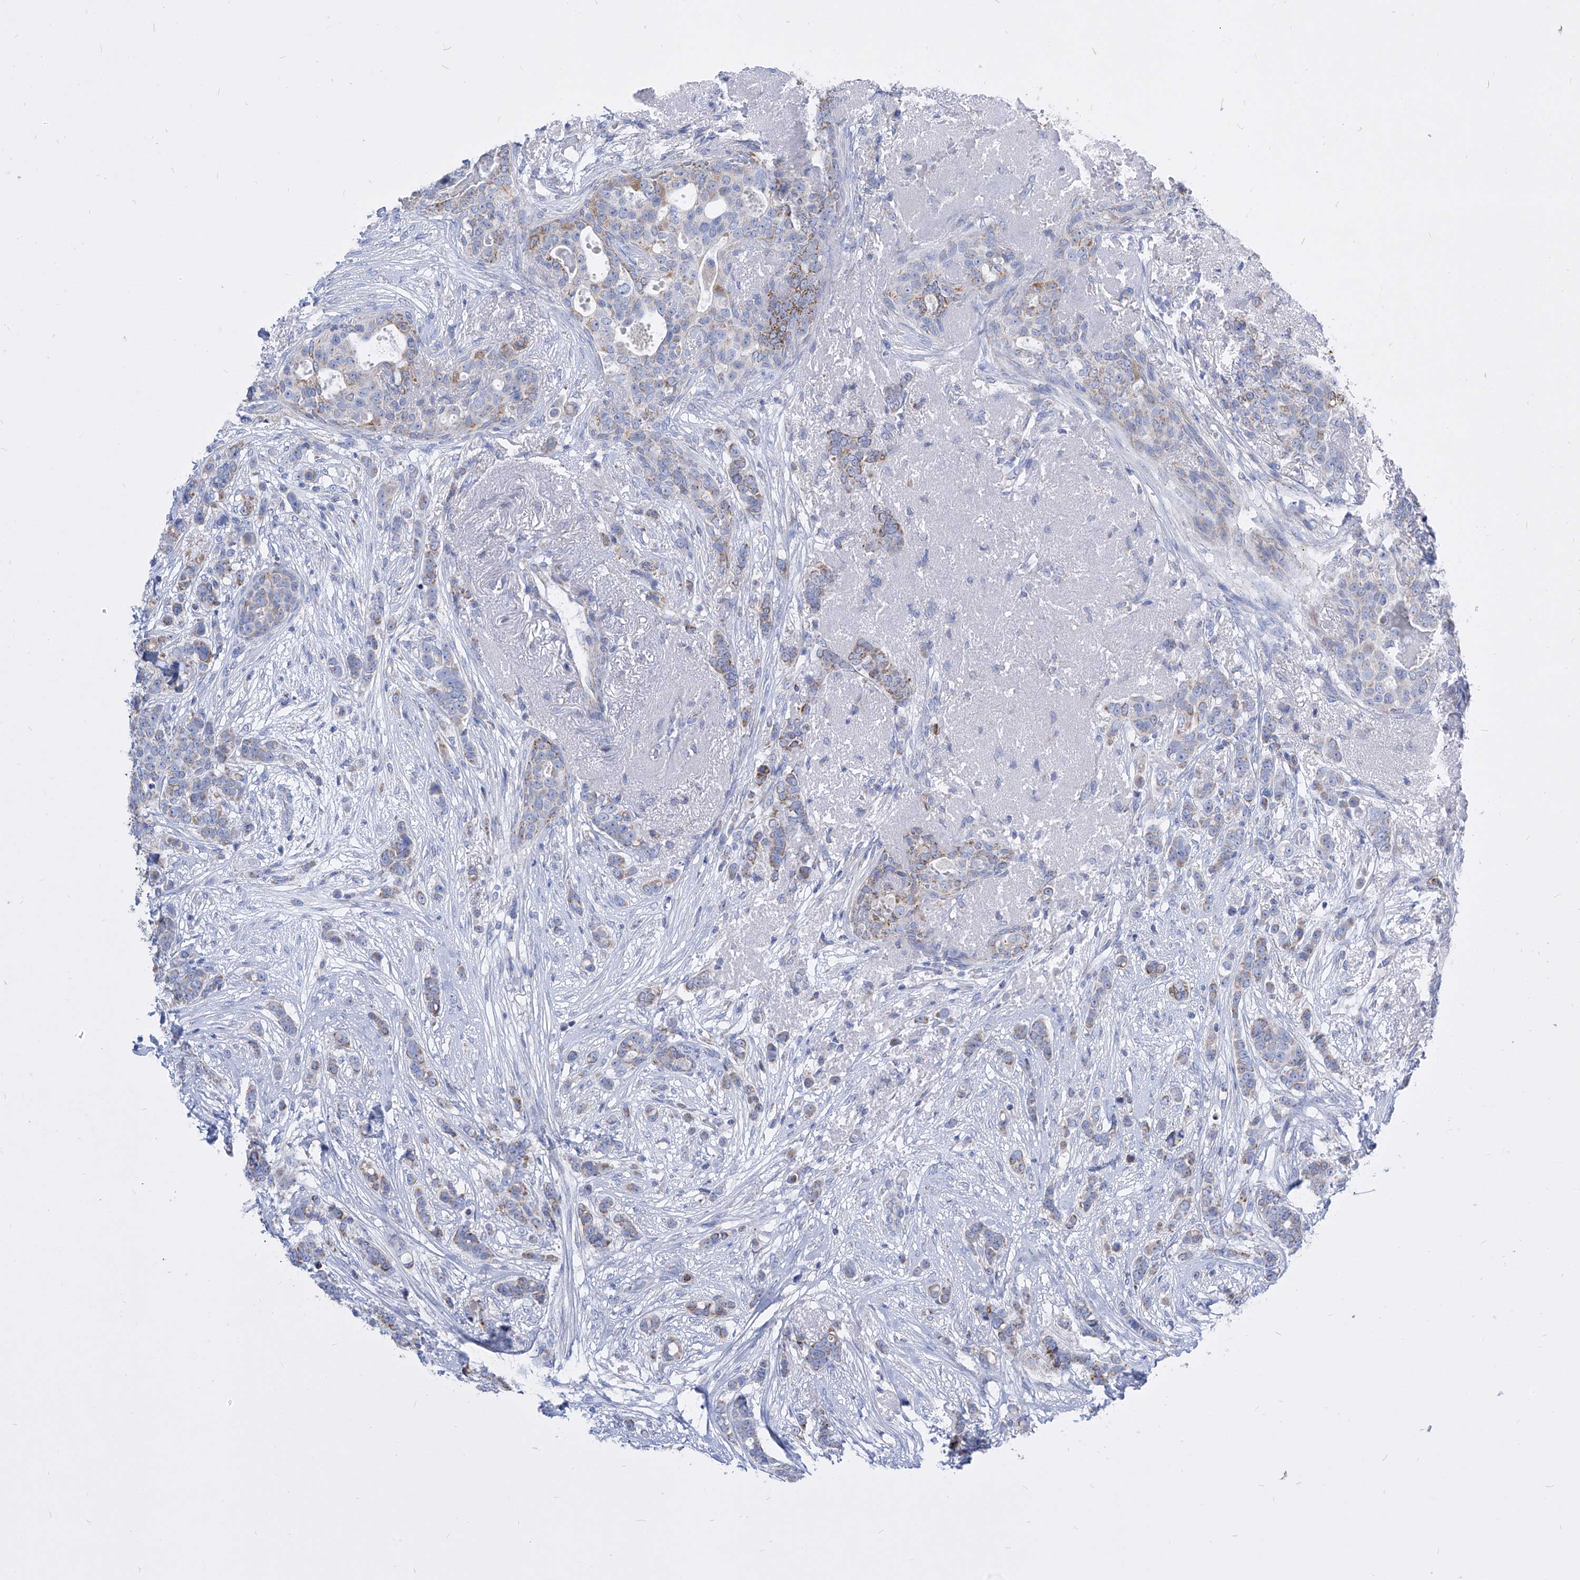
{"staining": {"intensity": "moderate", "quantity": "<25%", "location": "cytoplasmic/membranous"}, "tissue": "breast cancer", "cell_type": "Tumor cells", "image_type": "cancer", "snomed": [{"axis": "morphology", "description": "Lobular carcinoma"}, {"axis": "topography", "description": "Breast"}], "caption": "An image of breast lobular carcinoma stained for a protein shows moderate cytoplasmic/membranous brown staining in tumor cells.", "gene": "COQ3", "patient": {"sex": "female", "age": 51}}